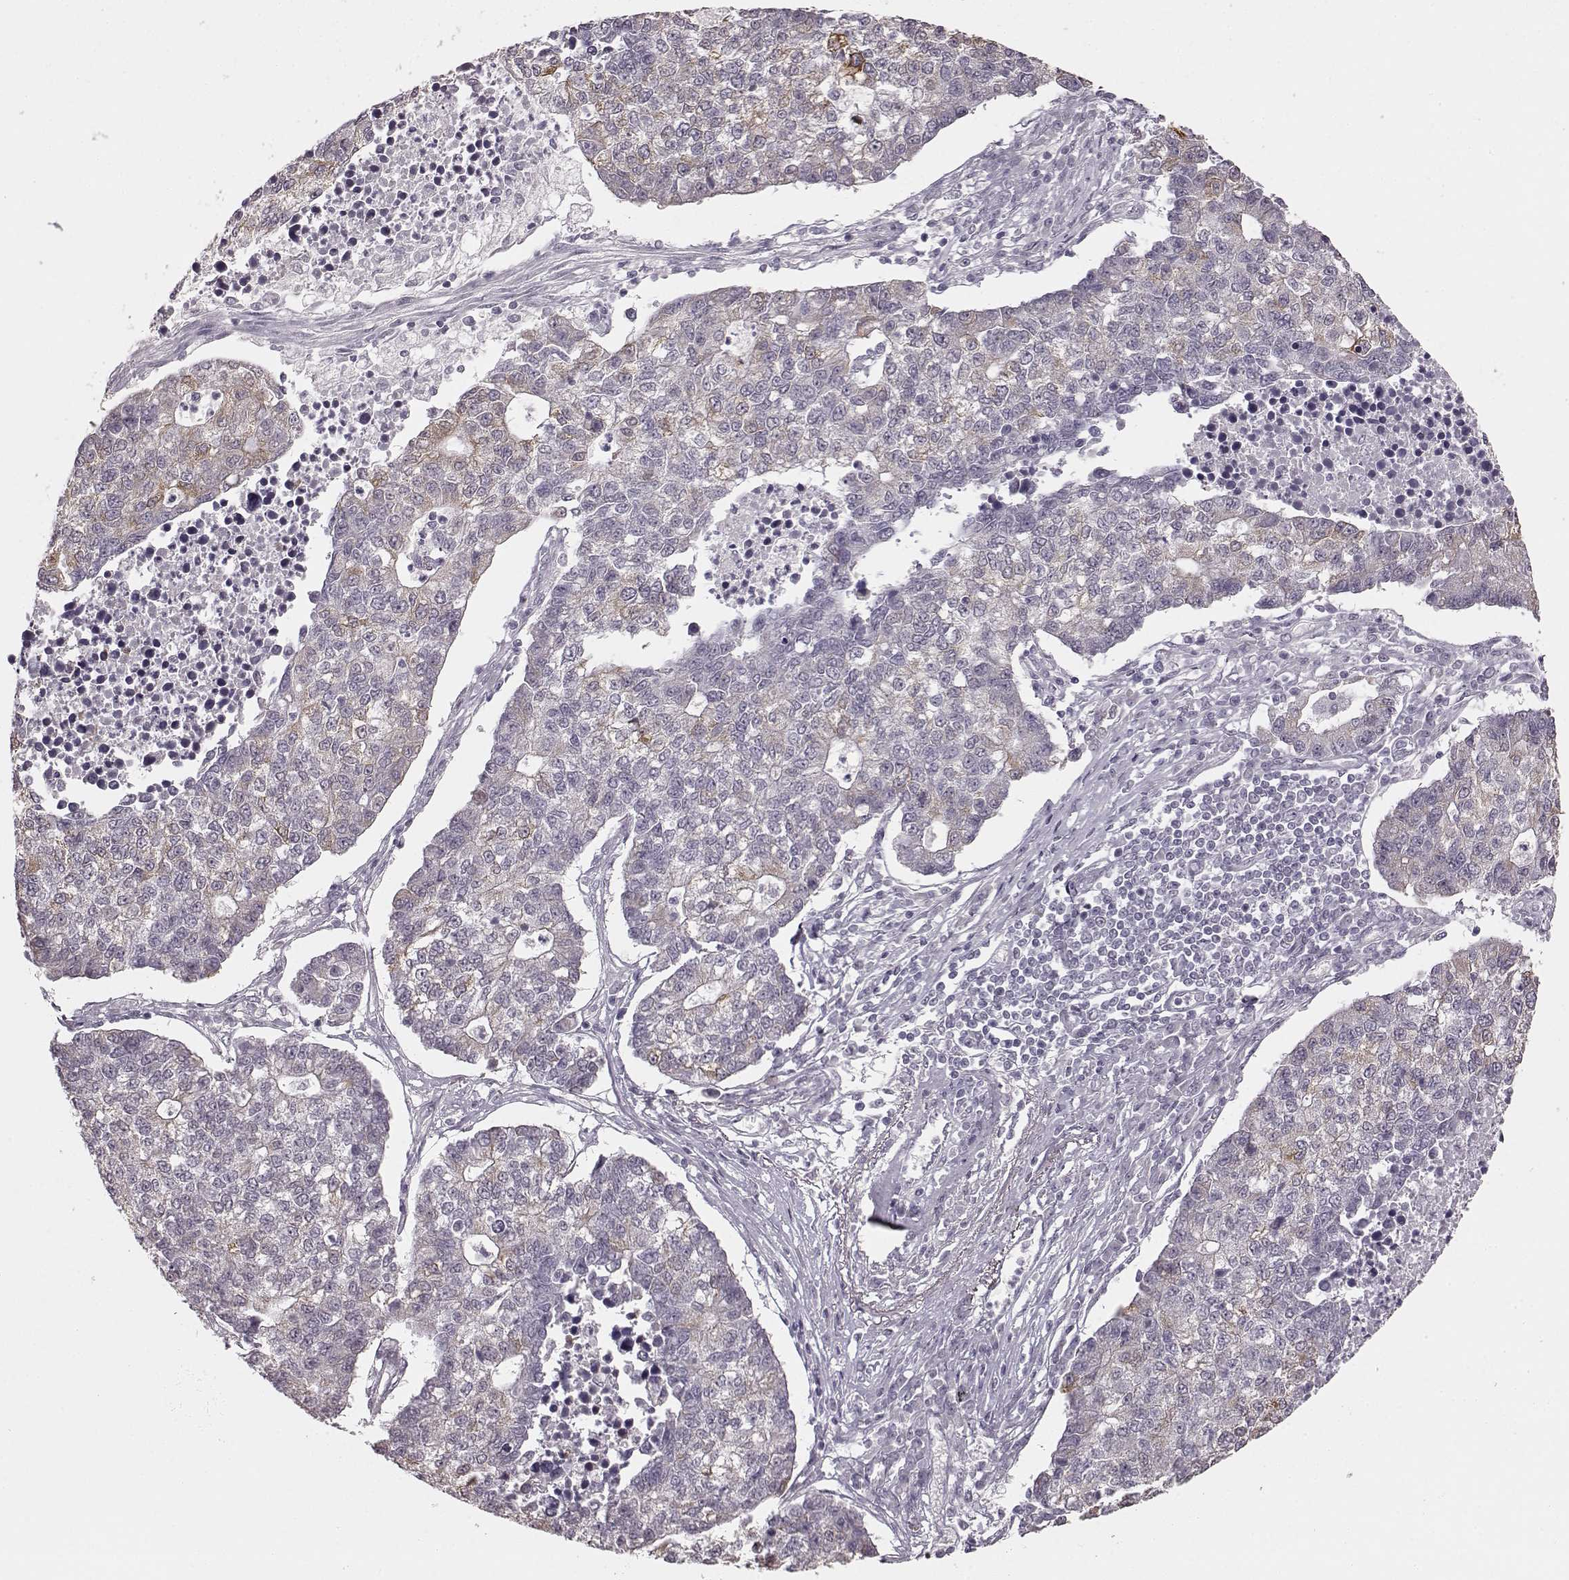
{"staining": {"intensity": "negative", "quantity": "none", "location": "none"}, "tissue": "lung cancer", "cell_type": "Tumor cells", "image_type": "cancer", "snomed": [{"axis": "morphology", "description": "Adenocarcinoma, NOS"}, {"axis": "topography", "description": "Lung"}], "caption": "A micrograph of human adenocarcinoma (lung) is negative for staining in tumor cells. (Brightfield microscopy of DAB (3,3'-diaminobenzidine) immunohistochemistry (IHC) at high magnification).", "gene": "MAP6D1", "patient": {"sex": "male", "age": 57}}